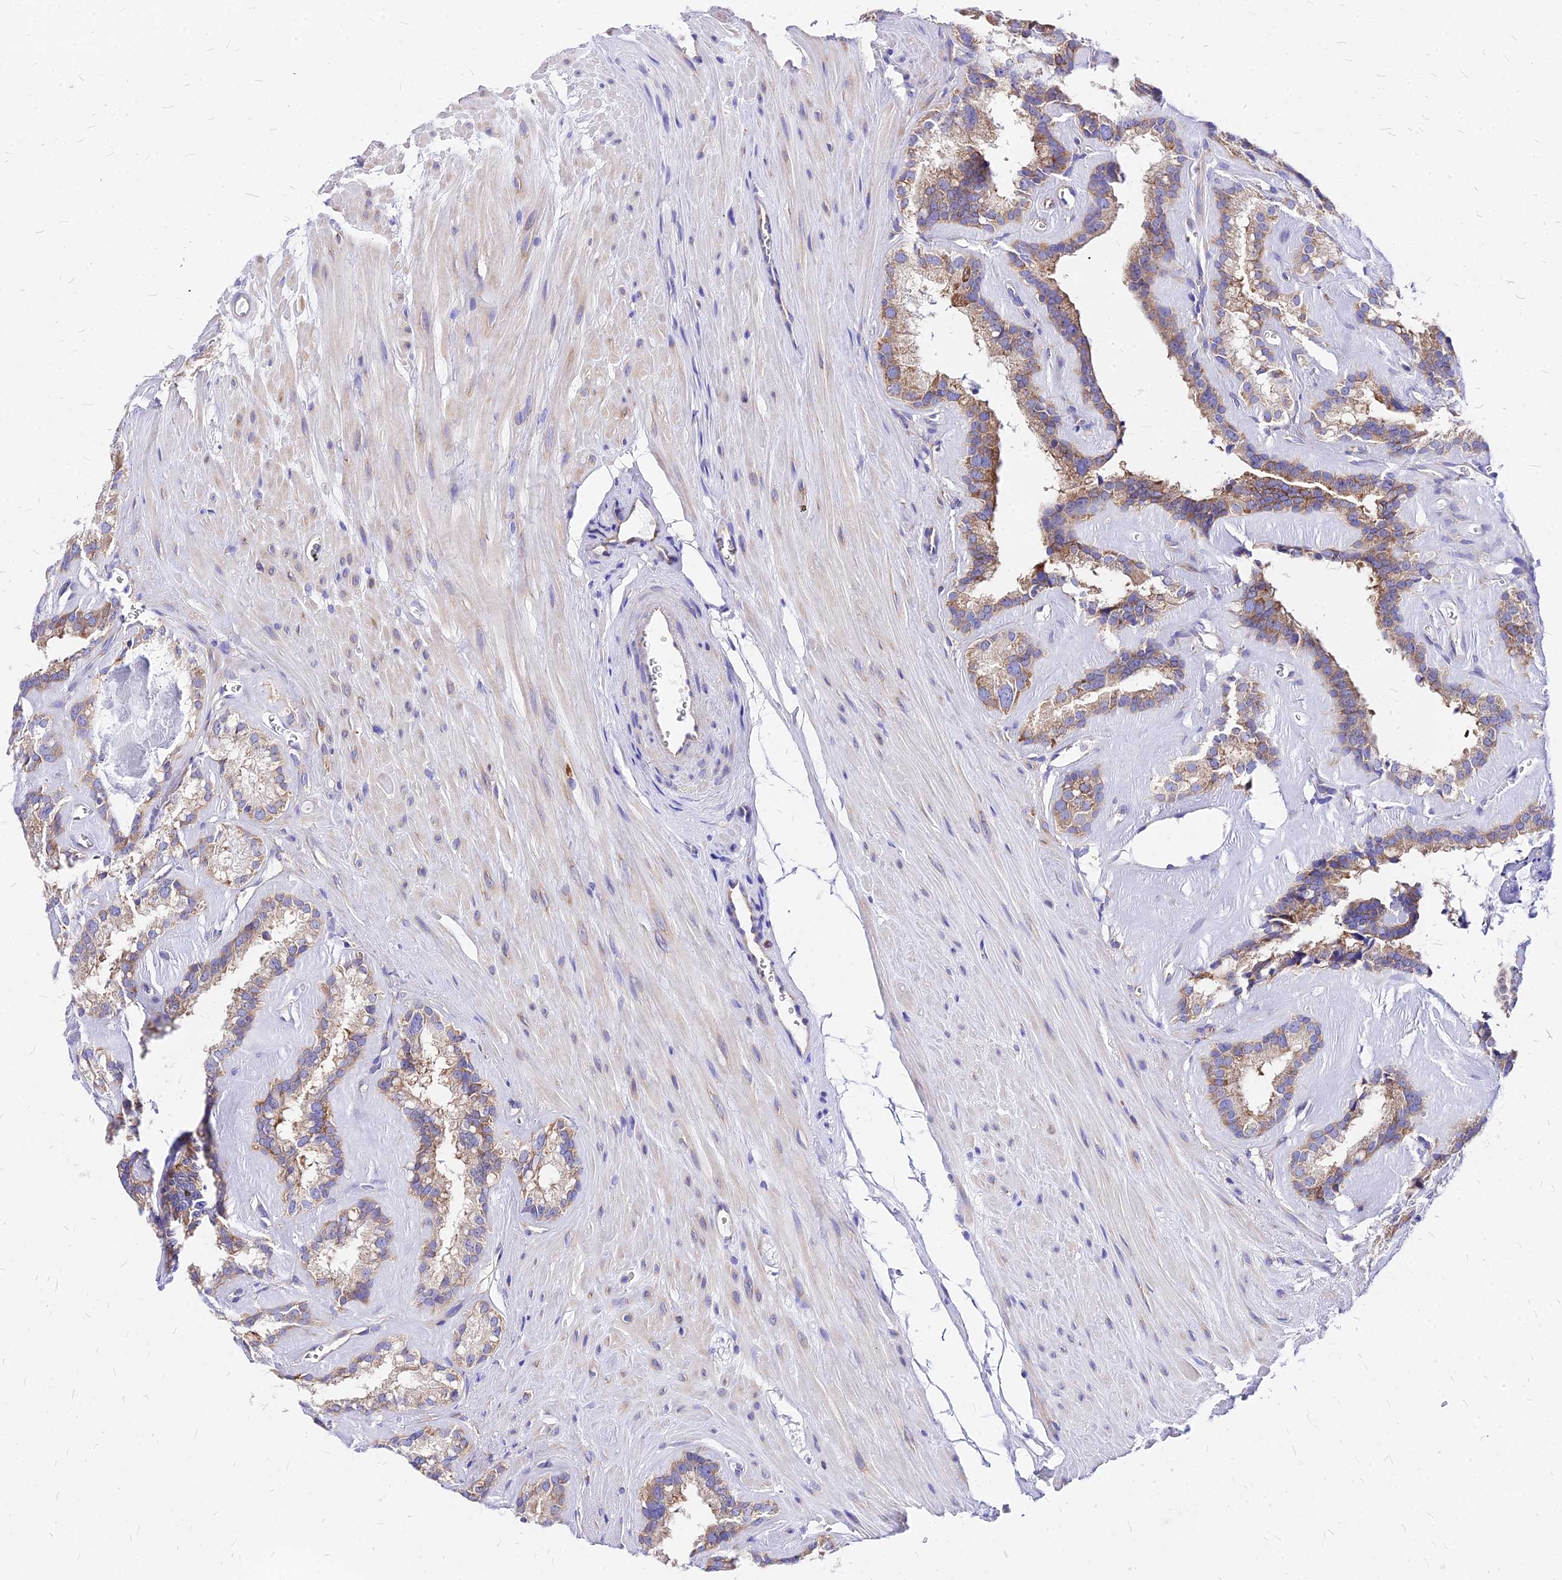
{"staining": {"intensity": "moderate", "quantity": "25%-75%", "location": "cytoplasmic/membranous"}, "tissue": "seminal vesicle", "cell_type": "Glandular cells", "image_type": "normal", "snomed": [{"axis": "morphology", "description": "Normal tissue, NOS"}, {"axis": "topography", "description": "Prostate"}, {"axis": "topography", "description": "Seminal veicle"}], "caption": "An immunohistochemistry photomicrograph of normal tissue is shown. Protein staining in brown highlights moderate cytoplasmic/membranous positivity in seminal vesicle within glandular cells.", "gene": "RPL19", "patient": {"sex": "male", "age": 59}}